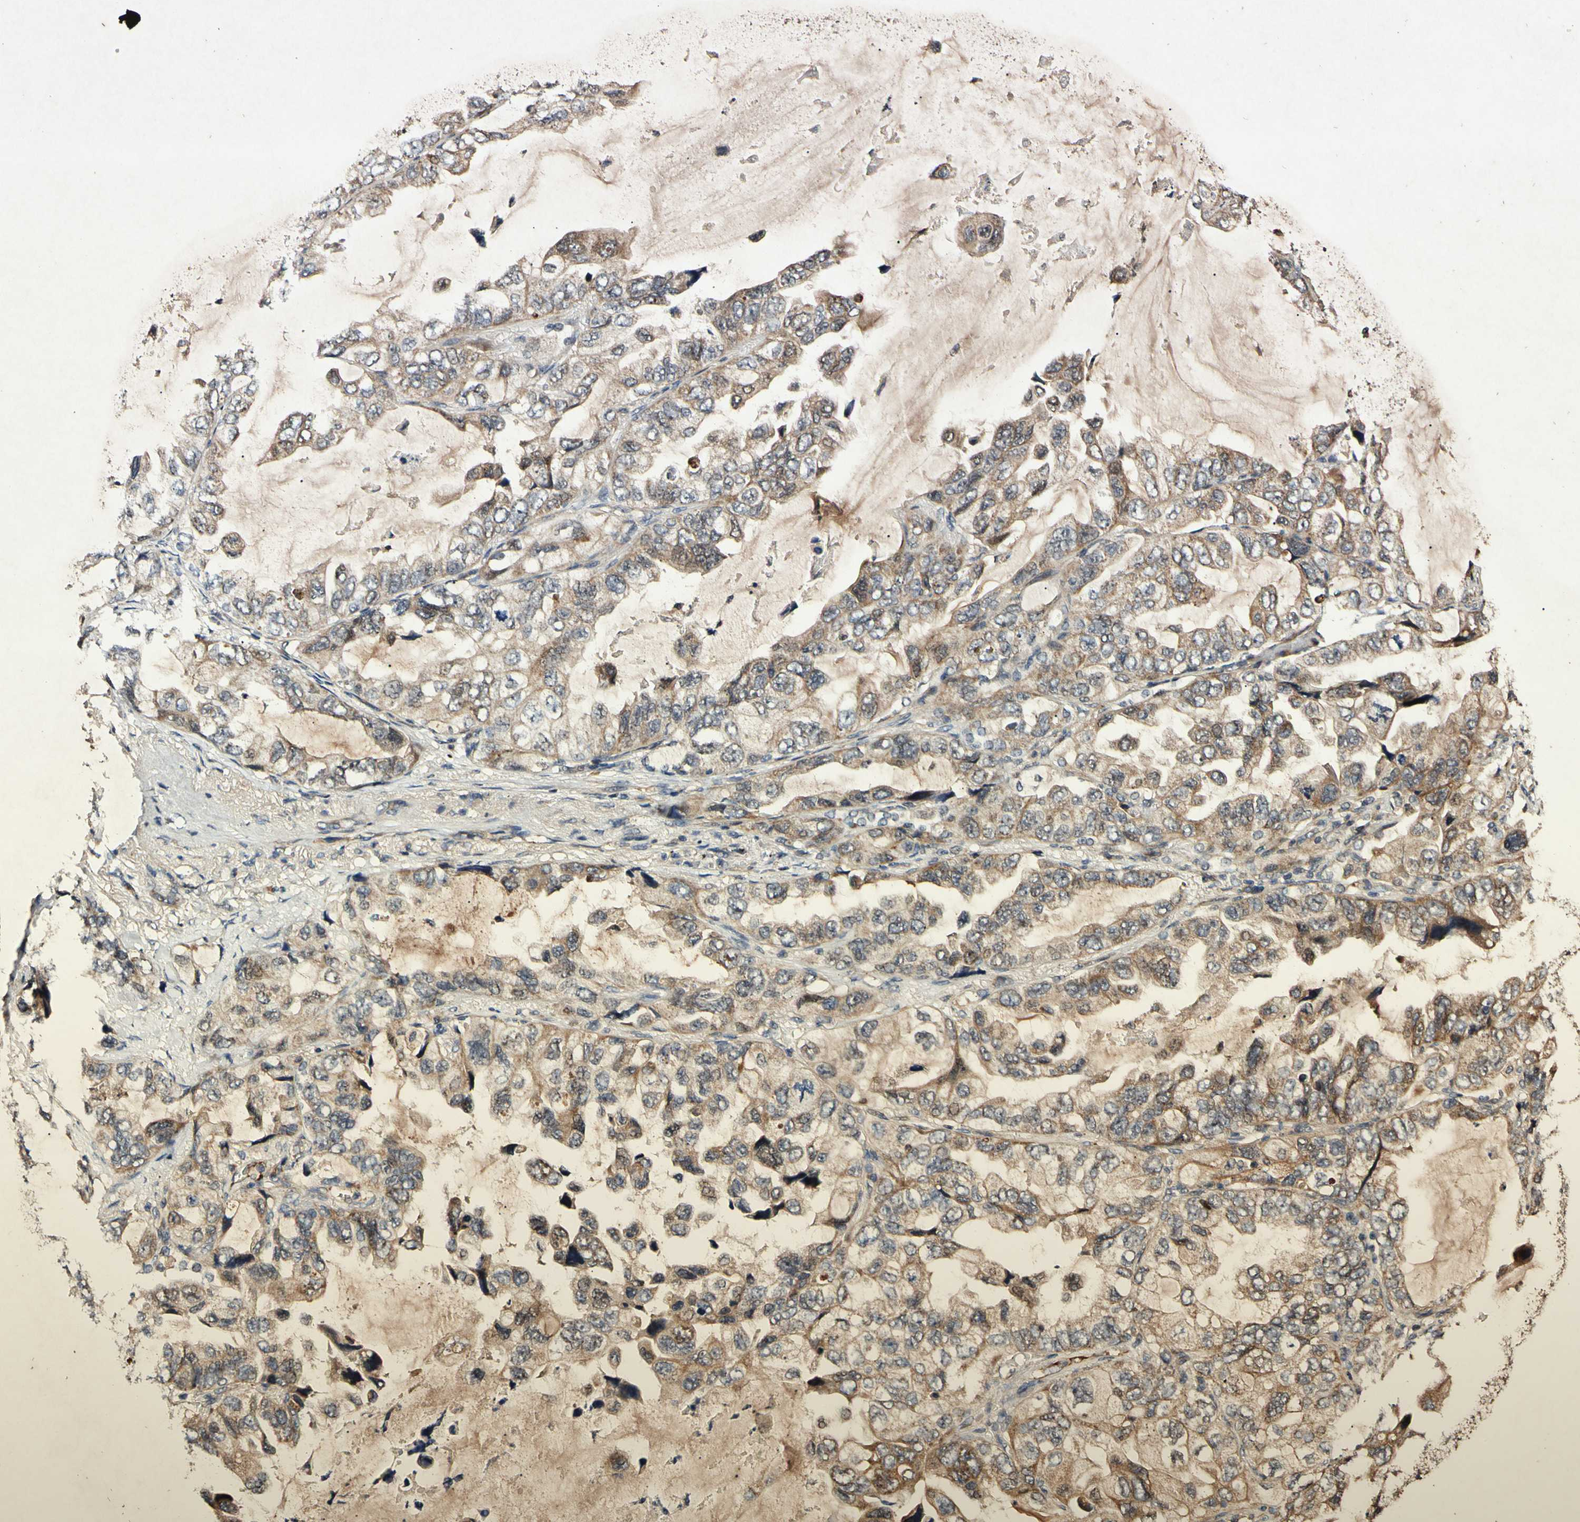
{"staining": {"intensity": "moderate", "quantity": ">75%", "location": "cytoplasmic/membranous"}, "tissue": "lung cancer", "cell_type": "Tumor cells", "image_type": "cancer", "snomed": [{"axis": "morphology", "description": "Squamous cell carcinoma, NOS"}, {"axis": "topography", "description": "Lung"}], "caption": "Immunohistochemistry histopathology image of neoplastic tissue: lung squamous cell carcinoma stained using immunohistochemistry (IHC) reveals medium levels of moderate protein expression localized specifically in the cytoplasmic/membranous of tumor cells, appearing as a cytoplasmic/membranous brown color.", "gene": "PLAT", "patient": {"sex": "female", "age": 73}}